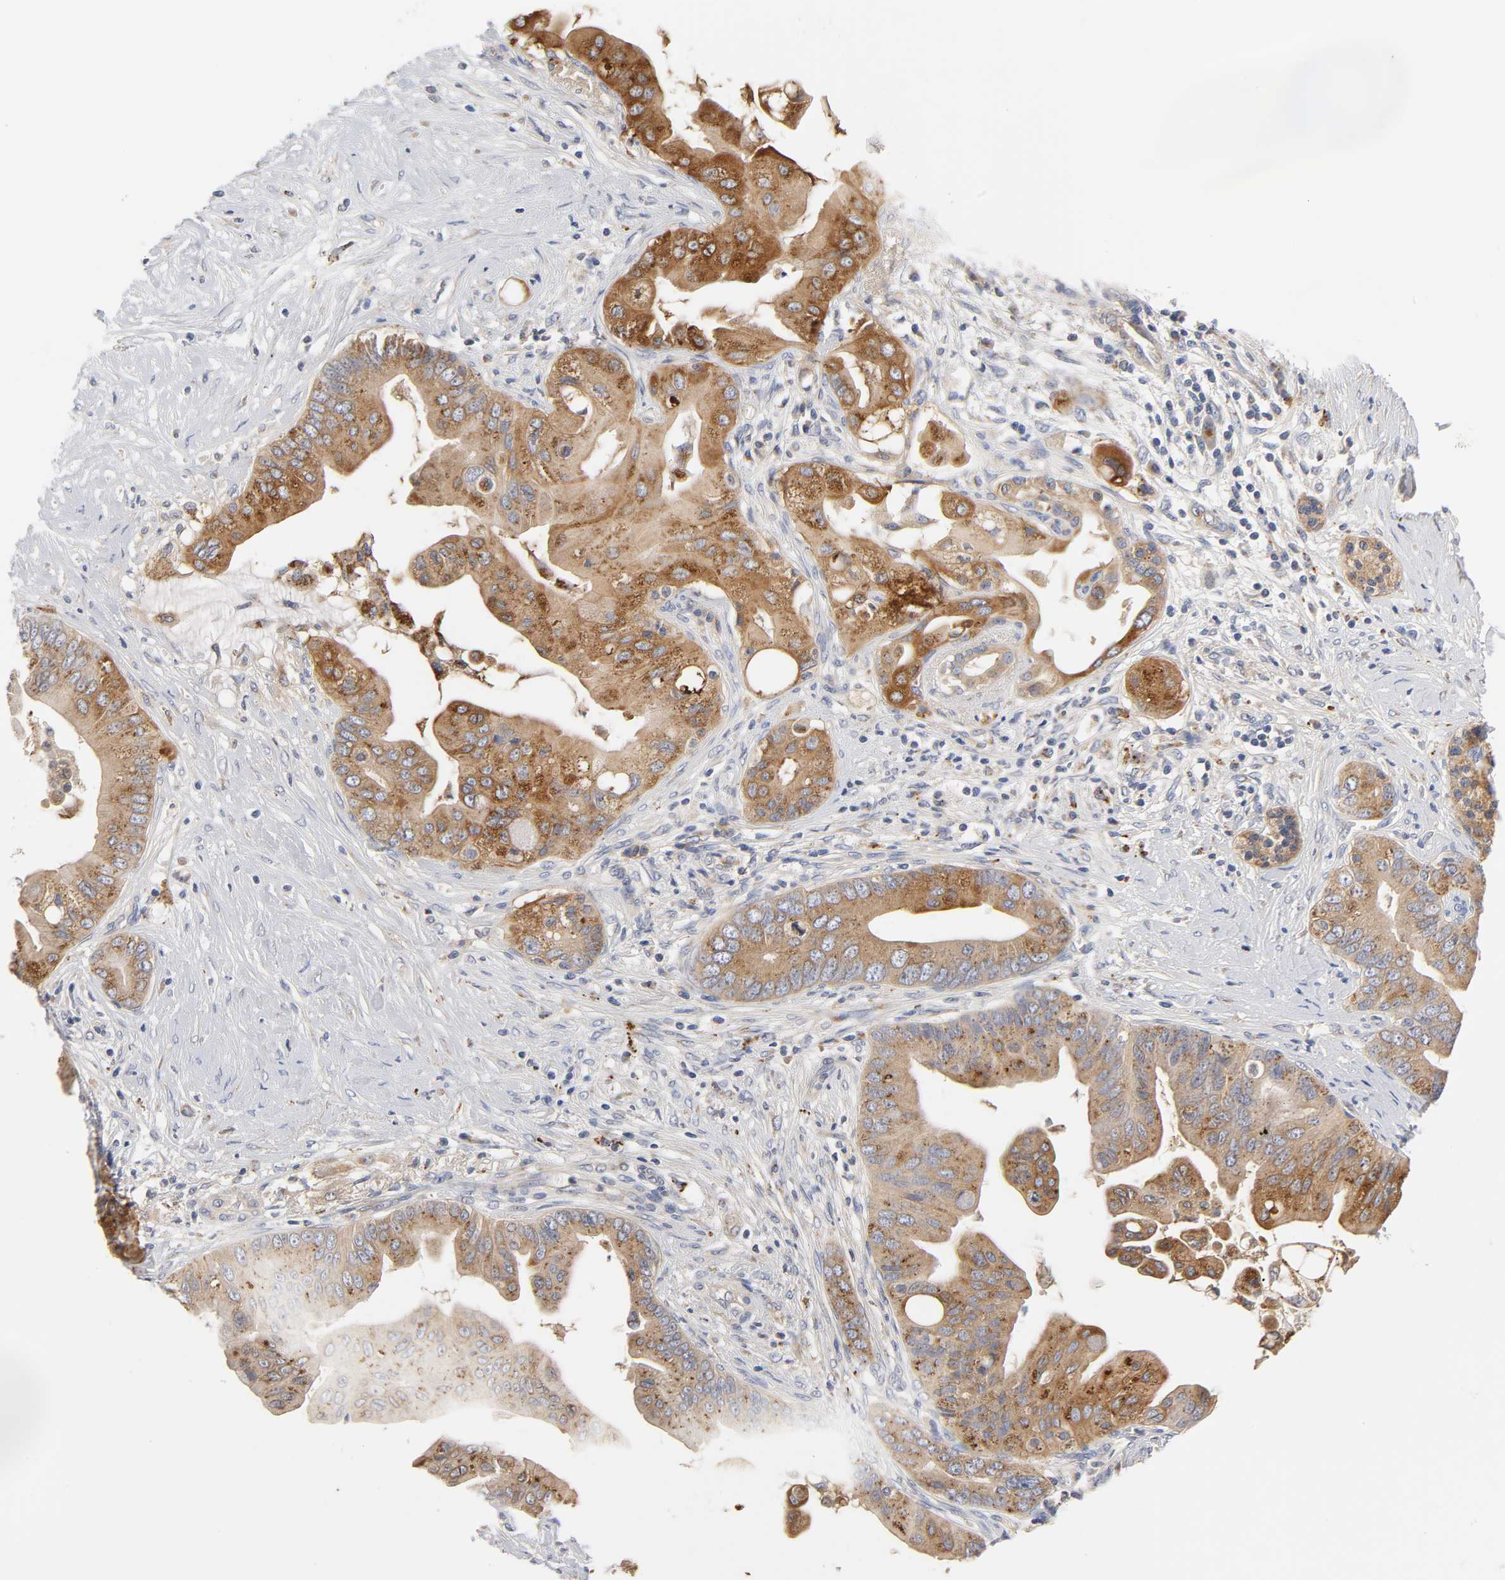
{"staining": {"intensity": "moderate", "quantity": ">75%", "location": "cytoplasmic/membranous"}, "tissue": "pancreatic cancer", "cell_type": "Tumor cells", "image_type": "cancer", "snomed": [{"axis": "morphology", "description": "Adenocarcinoma, NOS"}, {"axis": "topography", "description": "Pancreas"}], "caption": "Pancreatic adenocarcinoma stained for a protein reveals moderate cytoplasmic/membranous positivity in tumor cells.", "gene": "C17orf75", "patient": {"sex": "female", "age": 75}}